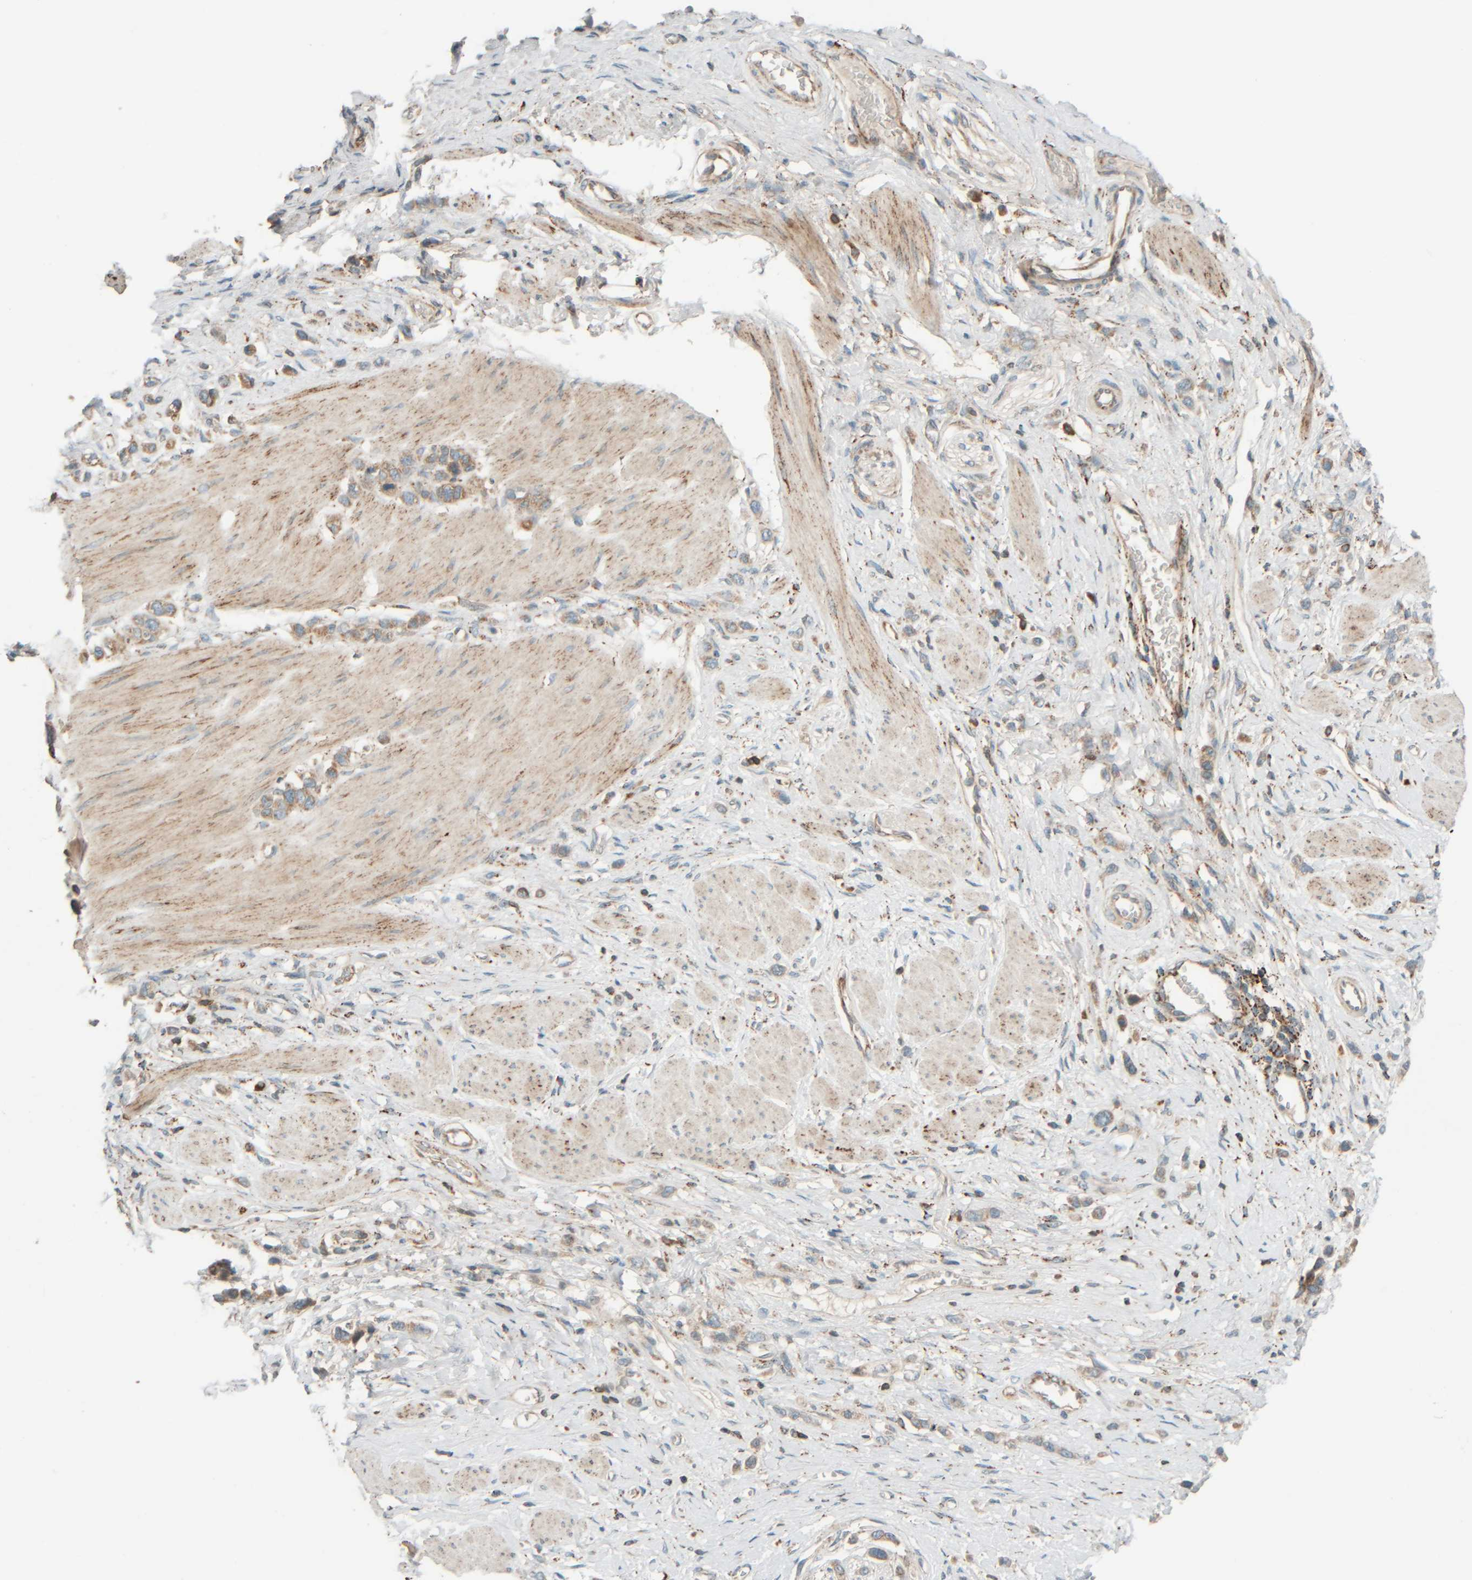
{"staining": {"intensity": "weak", "quantity": "25%-75%", "location": "cytoplasmic/membranous"}, "tissue": "stomach cancer", "cell_type": "Tumor cells", "image_type": "cancer", "snomed": [{"axis": "morphology", "description": "Adenocarcinoma, NOS"}, {"axis": "topography", "description": "Stomach"}], "caption": "Weak cytoplasmic/membranous positivity is present in approximately 25%-75% of tumor cells in adenocarcinoma (stomach). The staining is performed using DAB brown chromogen to label protein expression. The nuclei are counter-stained blue using hematoxylin.", "gene": "SPAG5", "patient": {"sex": "female", "age": 65}}